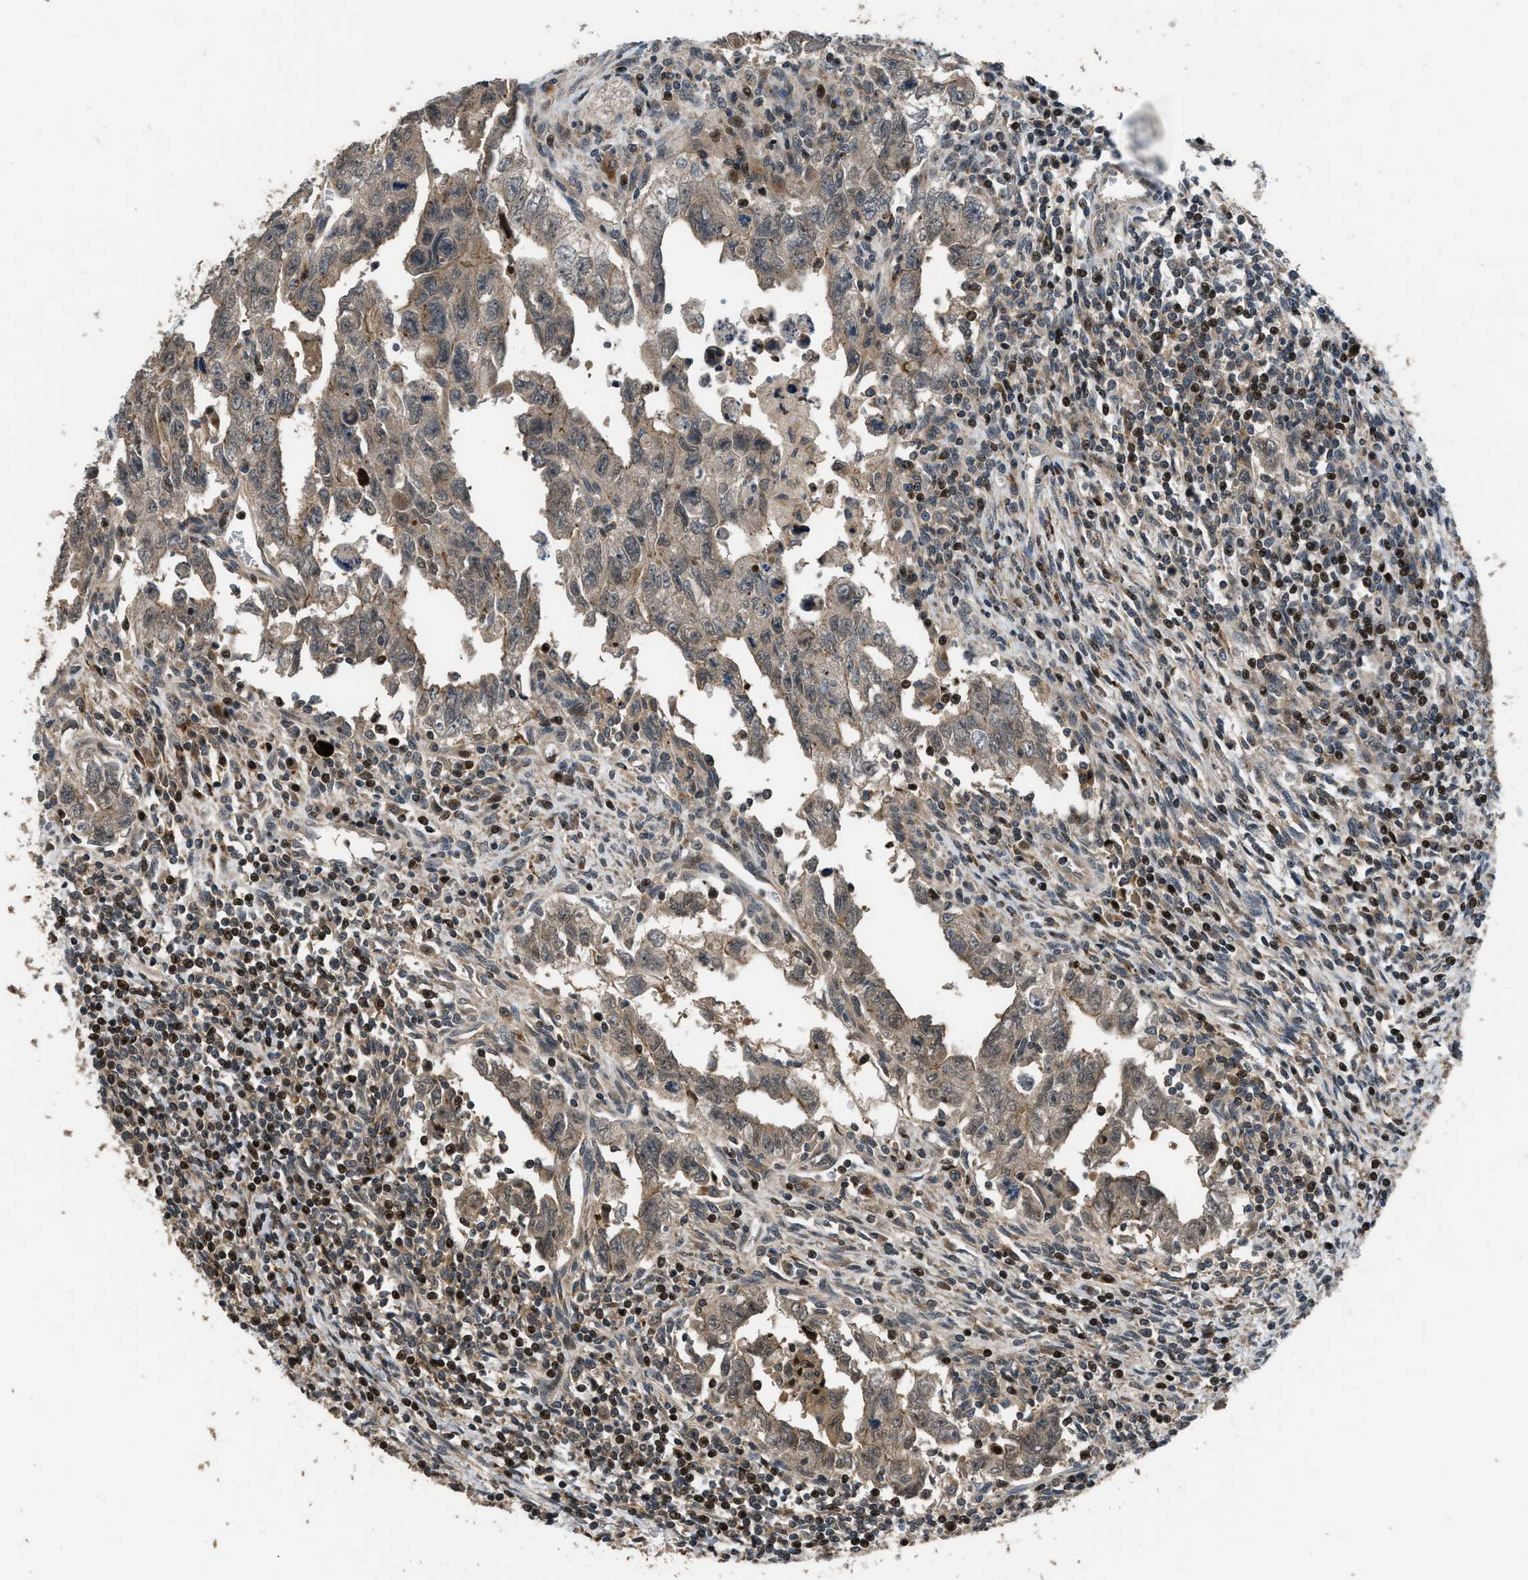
{"staining": {"intensity": "weak", "quantity": ">75%", "location": "cytoplasmic/membranous"}, "tissue": "testis cancer", "cell_type": "Tumor cells", "image_type": "cancer", "snomed": [{"axis": "morphology", "description": "Carcinoma, Embryonal, NOS"}, {"axis": "topography", "description": "Testis"}], "caption": "Brown immunohistochemical staining in testis embryonal carcinoma displays weak cytoplasmic/membranous expression in about >75% of tumor cells. The staining was performed using DAB (3,3'-diaminobenzidine), with brown indicating positive protein expression. Nuclei are stained blue with hematoxylin.", "gene": "CTBS", "patient": {"sex": "male", "age": 28}}